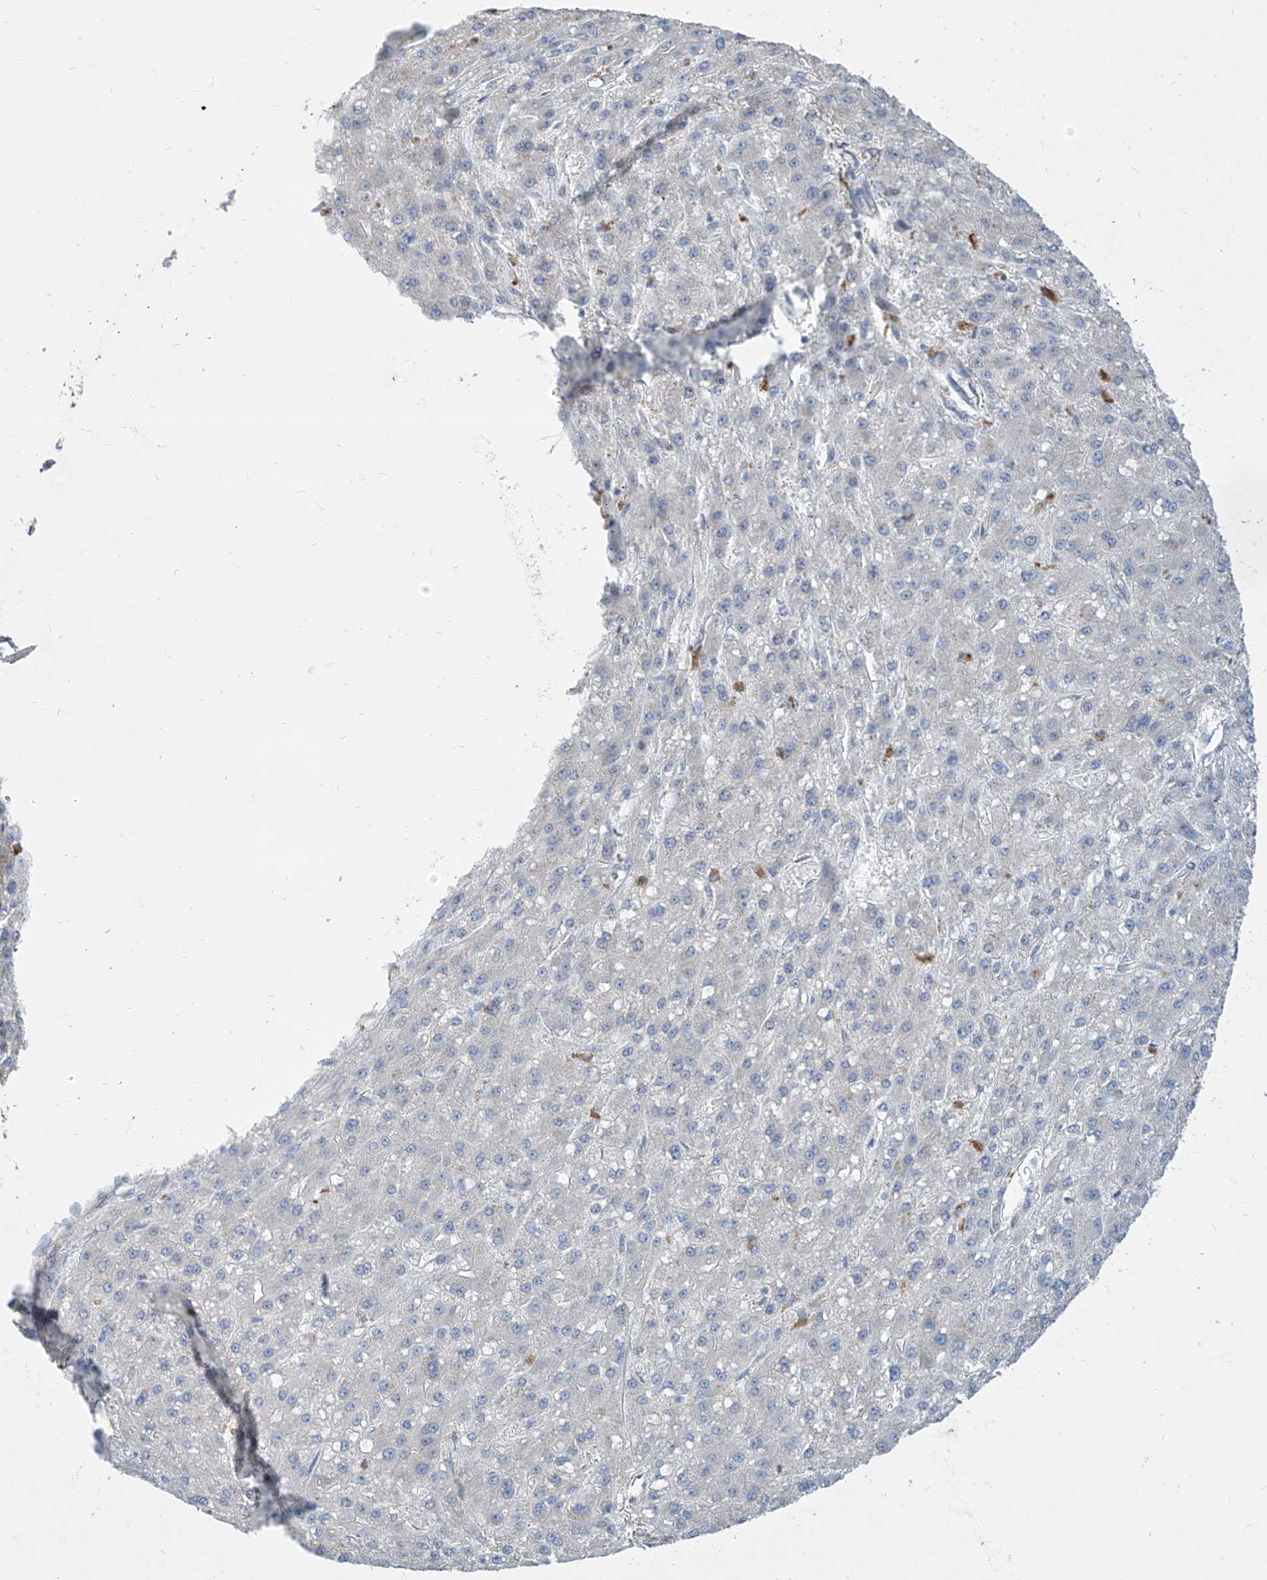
{"staining": {"intensity": "negative", "quantity": "none", "location": "none"}, "tissue": "liver cancer", "cell_type": "Tumor cells", "image_type": "cancer", "snomed": [{"axis": "morphology", "description": "Carcinoma, Hepatocellular, NOS"}, {"axis": "topography", "description": "Liver"}], "caption": "This image is of liver cancer (hepatocellular carcinoma) stained with immunohistochemistry to label a protein in brown with the nuclei are counter-stained blue. There is no staining in tumor cells.", "gene": "KRTAP25-1", "patient": {"sex": "male", "age": 67}}